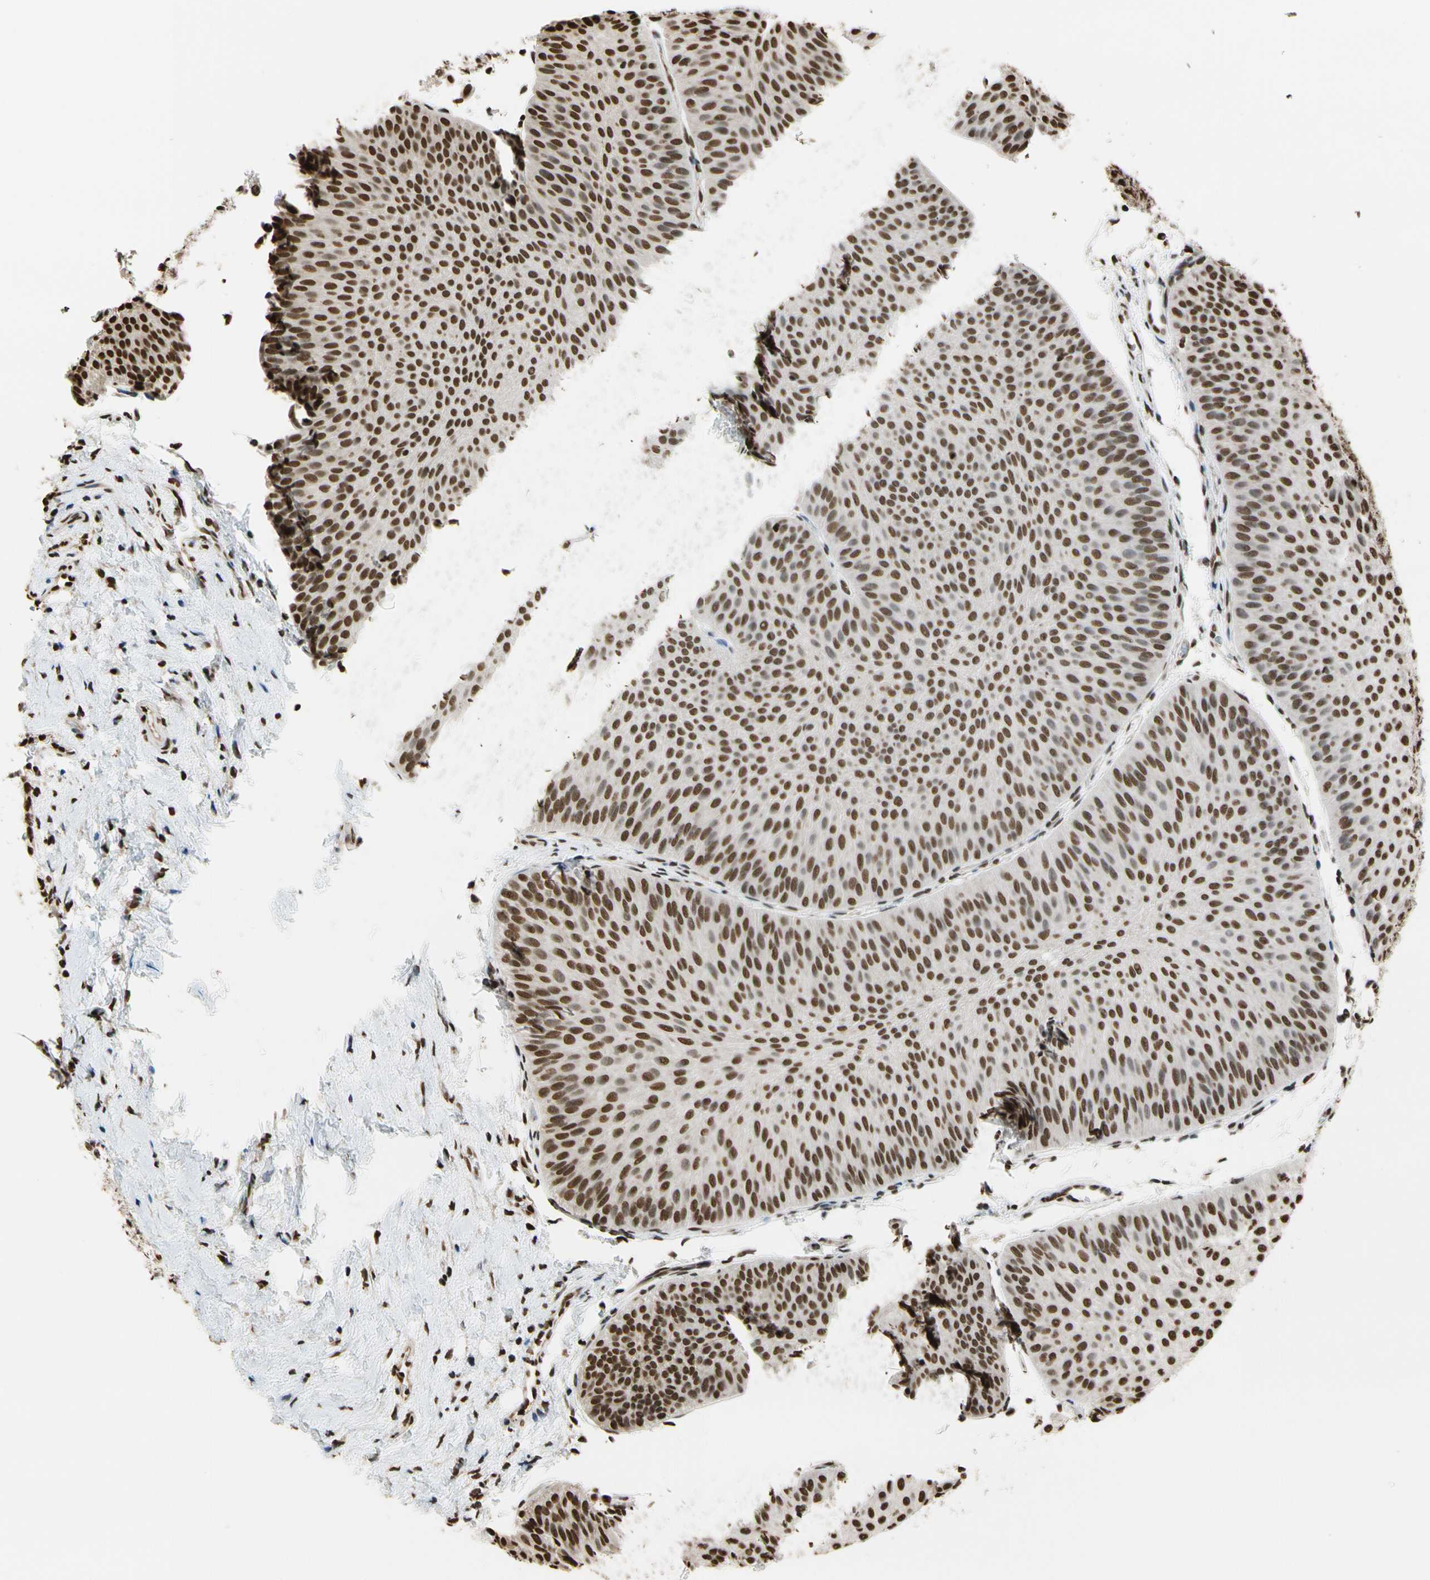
{"staining": {"intensity": "strong", "quantity": ">75%", "location": "nuclear"}, "tissue": "urothelial cancer", "cell_type": "Tumor cells", "image_type": "cancer", "snomed": [{"axis": "morphology", "description": "Urothelial carcinoma, Low grade"}, {"axis": "topography", "description": "Urinary bladder"}], "caption": "About >75% of tumor cells in human urothelial cancer show strong nuclear protein expression as visualized by brown immunohistochemical staining.", "gene": "HNRNPK", "patient": {"sex": "female", "age": 60}}